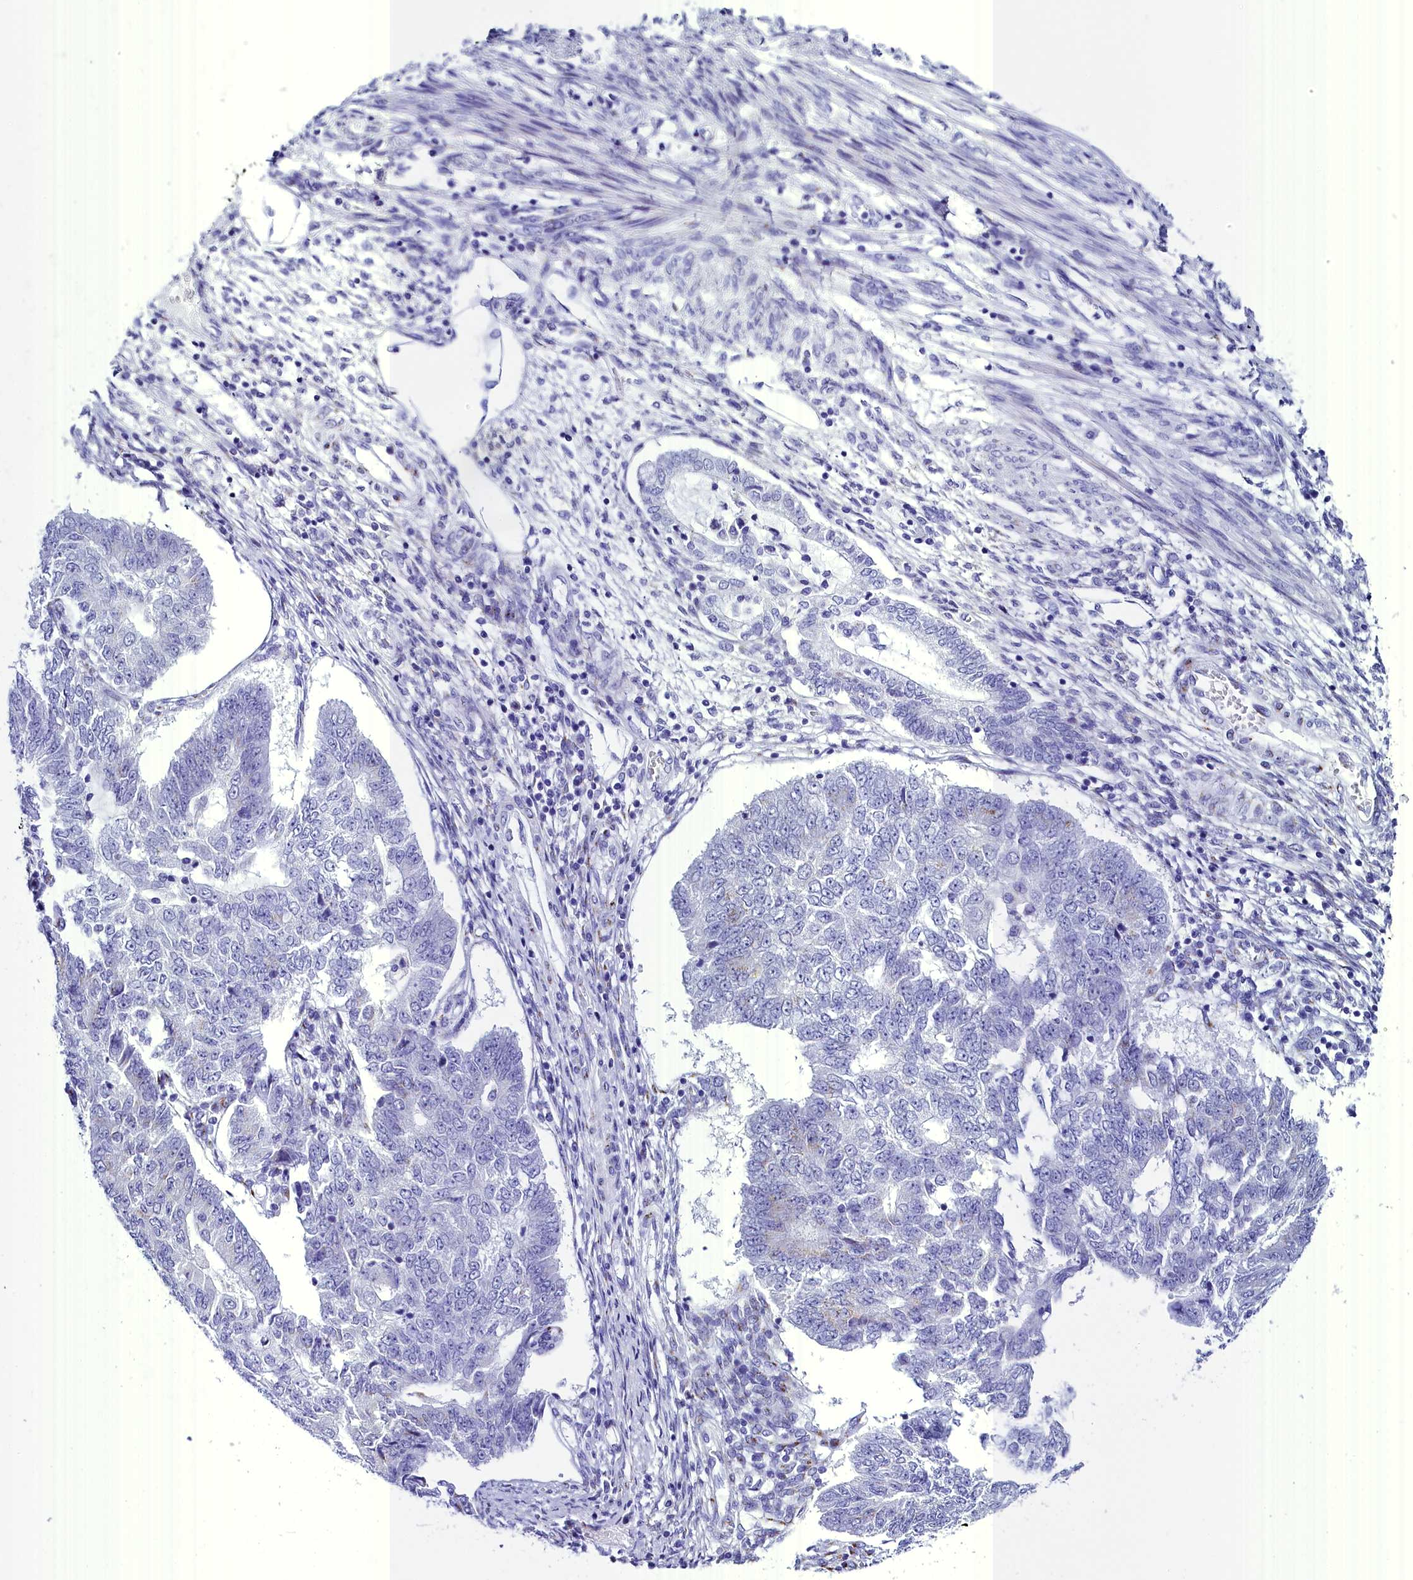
{"staining": {"intensity": "negative", "quantity": "none", "location": "none"}, "tissue": "endometrial cancer", "cell_type": "Tumor cells", "image_type": "cancer", "snomed": [{"axis": "morphology", "description": "Adenocarcinoma, NOS"}, {"axis": "topography", "description": "Endometrium"}], "caption": "A micrograph of adenocarcinoma (endometrial) stained for a protein displays no brown staining in tumor cells.", "gene": "AP3B2", "patient": {"sex": "female", "age": 32}}